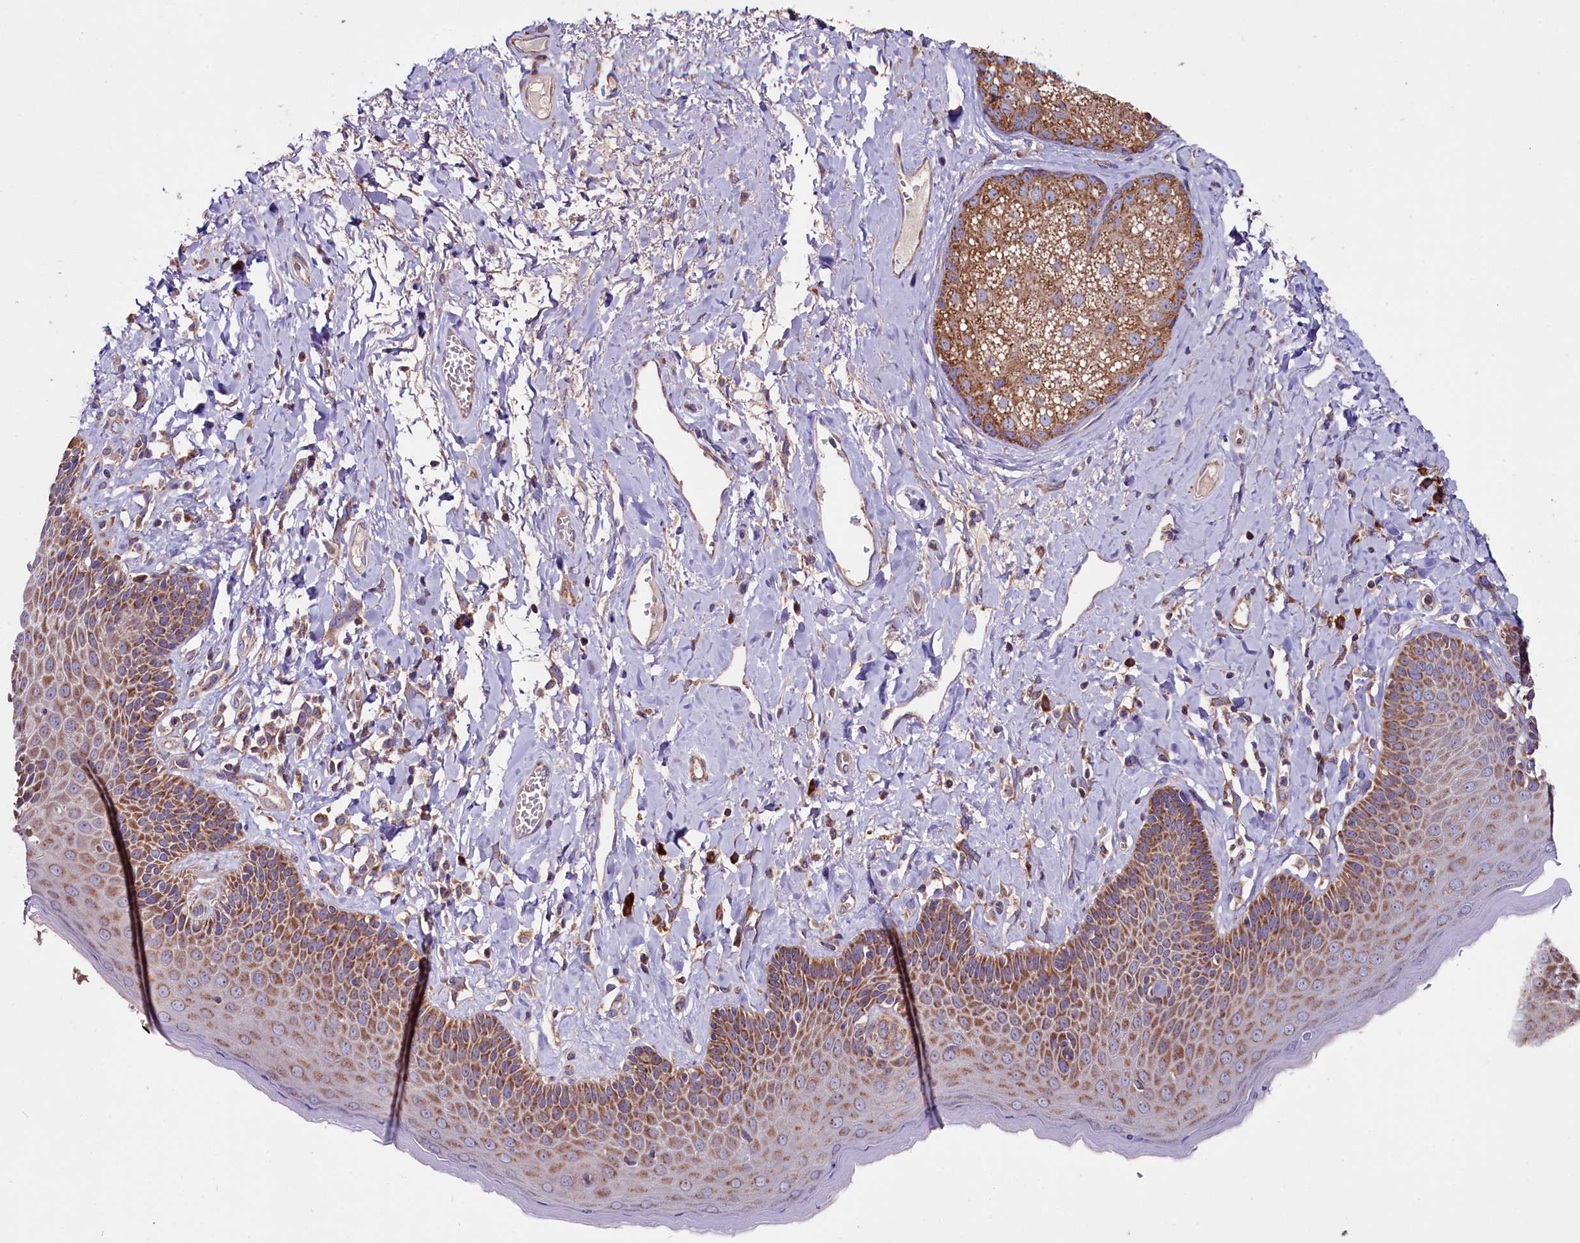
{"staining": {"intensity": "moderate", "quantity": ">75%", "location": "cytoplasmic/membranous"}, "tissue": "skin", "cell_type": "Epidermal cells", "image_type": "normal", "snomed": [{"axis": "morphology", "description": "Normal tissue, NOS"}, {"axis": "topography", "description": "Anal"}], "caption": "Immunohistochemistry (DAB) staining of normal human skin demonstrates moderate cytoplasmic/membranous protein expression in about >75% of epidermal cells. The protein of interest is stained brown, and the nuclei are stained in blue (DAB (3,3'-diaminobenzidine) IHC with brightfield microscopy, high magnification).", "gene": "ZSWIM1", "patient": {"sex": "male", "age": 69}}